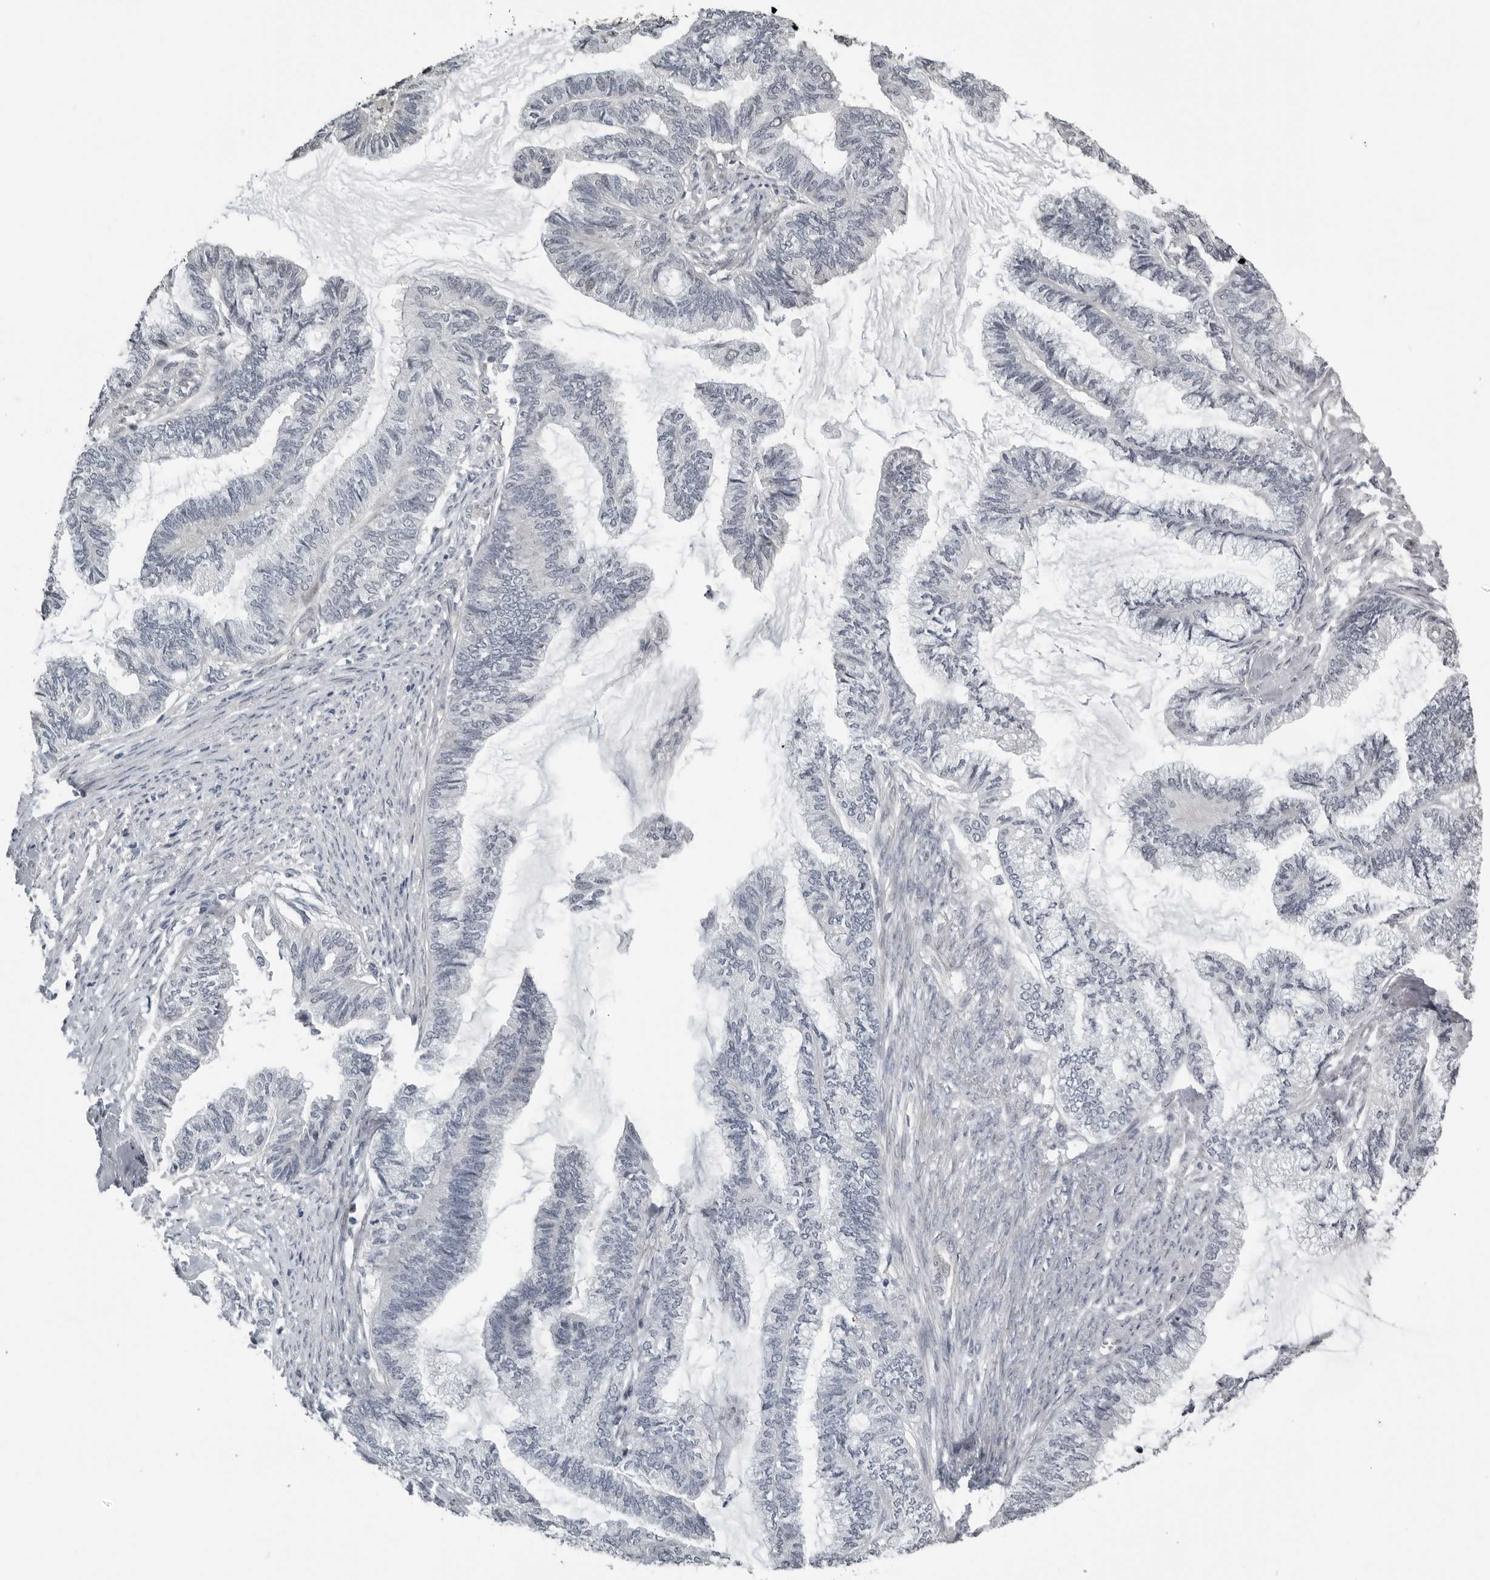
{"staining": {"intensity": "negative", "quantity": "none", "location": "none"}, "tissue": "endometrial cancer", "cell_type": "Tumor cells", "image_type": "cancer", "snomed": [{"axis": "morphology", "description": "Adenocarcinoma, NOS"}, {"axis": "topography", "description": "Endometrium"}], "caption": "Endometrial cancer (adenocarcinoma) was stained to show a protein in brown. There is no significant staining in tumor cells.", "gene": "PRRX2", "patient": {"sex": "female", "age": 86}}